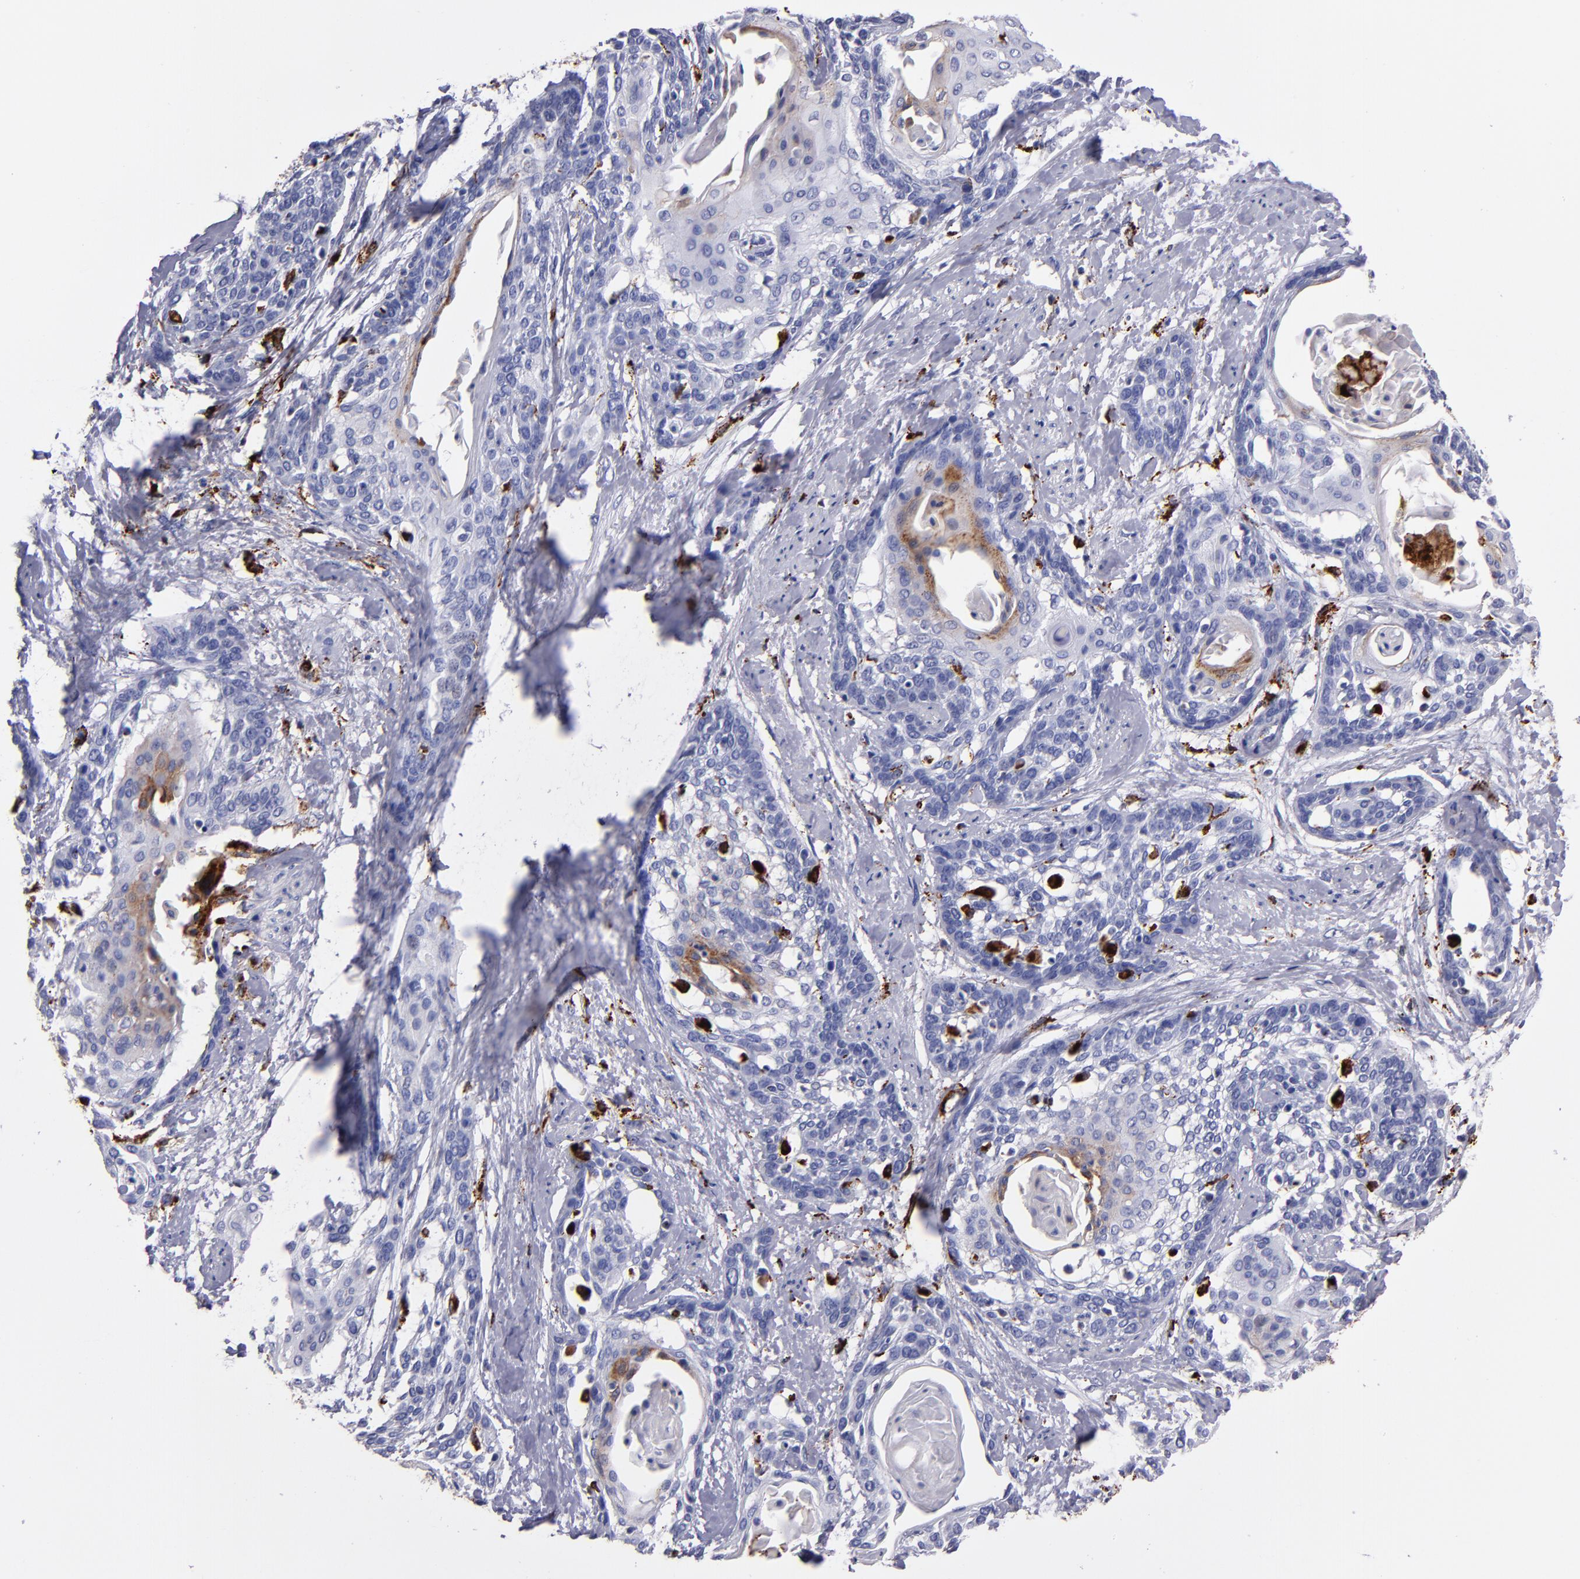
{"staining": {"intensity": "moderate", "quantity": "<25%", "location": "cytoplasmic/membranous"}, "tissue": "cervical cancer", "cell_type": "Tumor cells", "image_type": "cancer", "snomed": [{"axis": "morphology", "description": "Squamous cell carcinoma, NOS"}, {"axis": "topography", "description": "Cervix"}], "caption": "About <25% of tumor cells in cervical squamous cell carcinoma demonstrate moderate cytoplasmic/membranous protein expression as visualized by brown immunohistochemical staining.", "gene": "CTSS", "patient": {"sex": "female", "age": 57}}